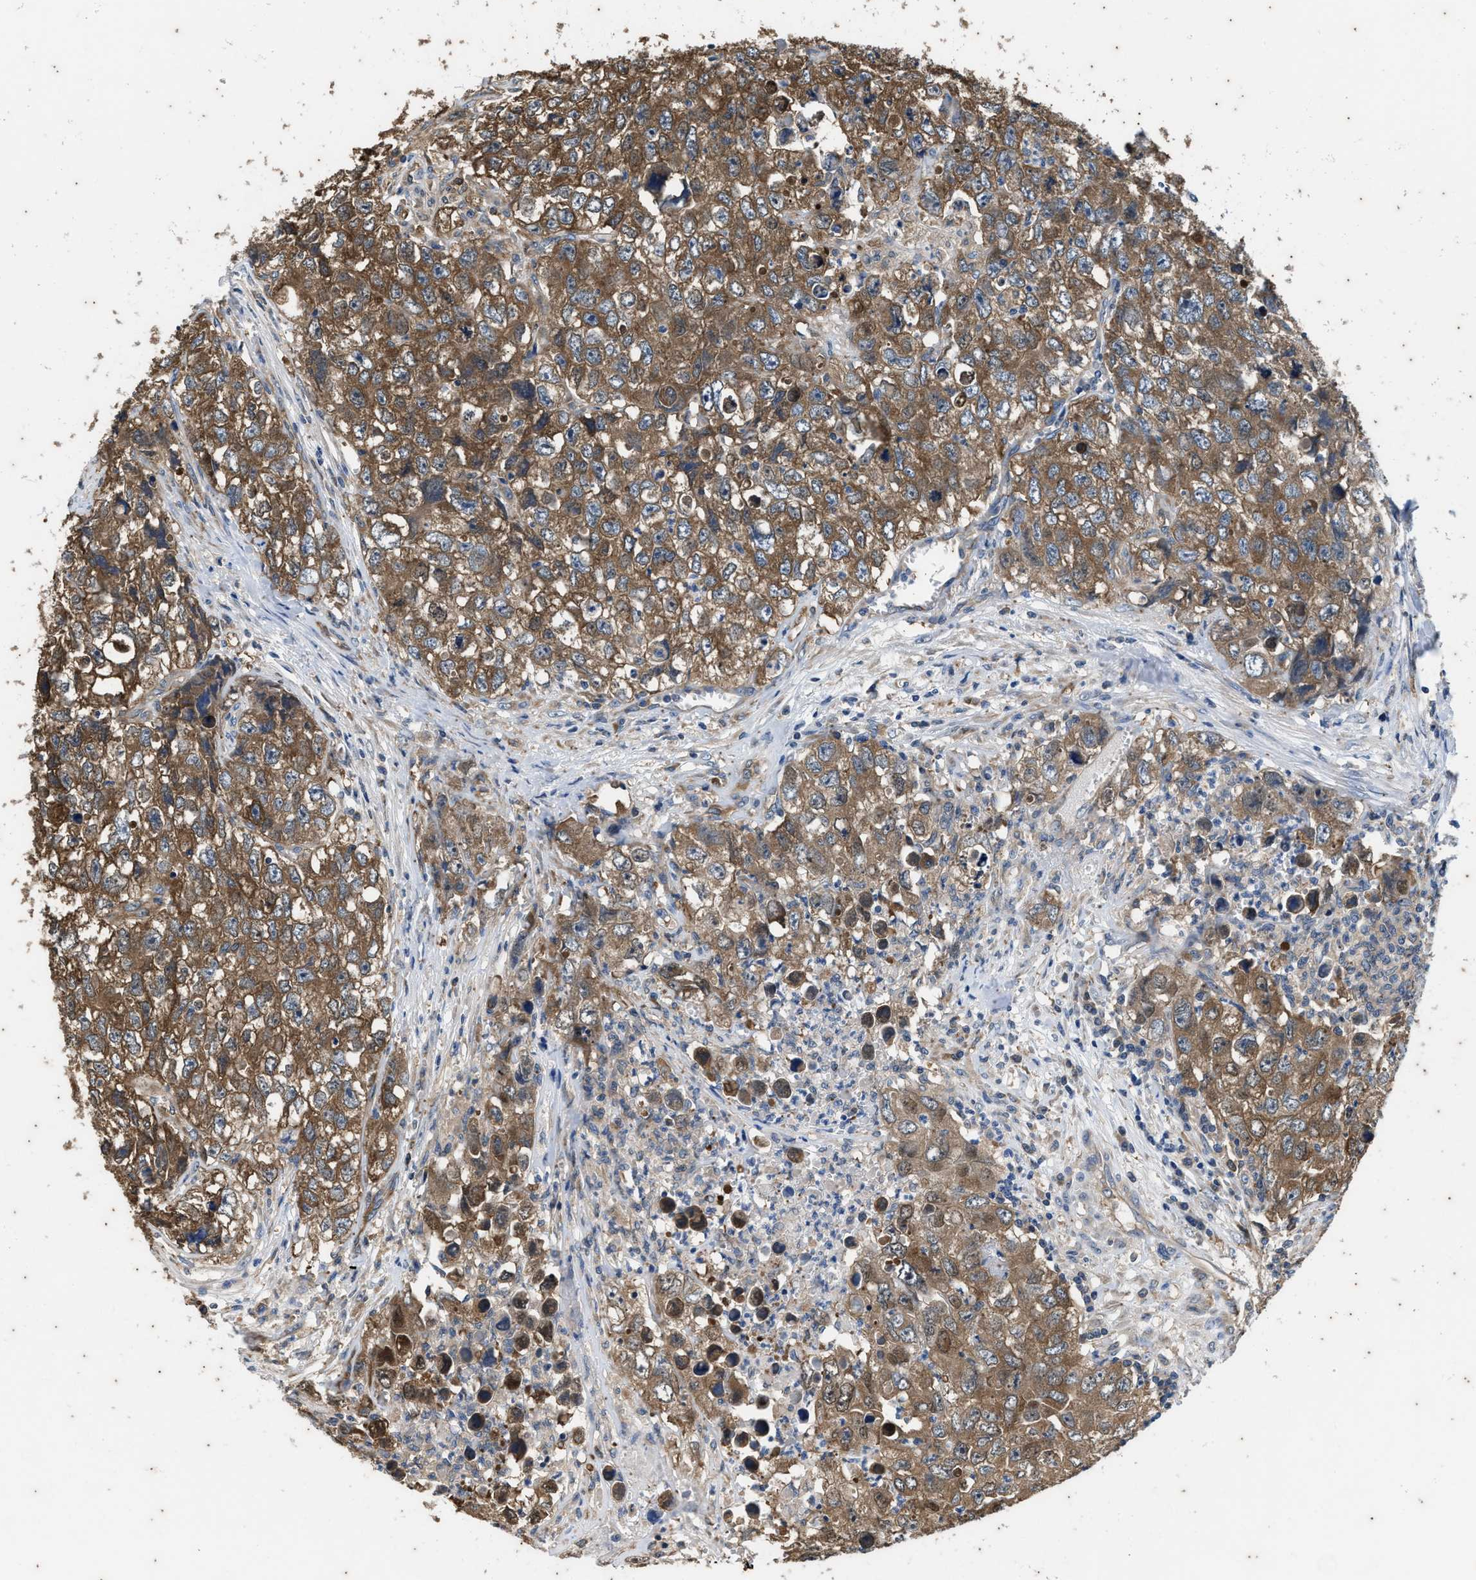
{"staining": {"intensity": "moderate", "quantity": ">75%", "location": "cytoplasmic/membranous"}, "tissue": "testis cancer", "cell_type": "Tumor cells", "image_type": "cancer", "snomed": [{"axis": "morphology", "description": "Seminoma, NOS"}, {"axis": "morphology", "description": "Carcinoma, Embryonal, NOS"}, {"axis": "topography", "description": "Testis"}], "caption": "Moderate cytoplasmic/membranous staining for a protein is identified in approximately >75% of tumor cells of testis cancer using immunohistochemistry.", "gene": "COX19", "patient": {"sex": "male", "age": 43}}